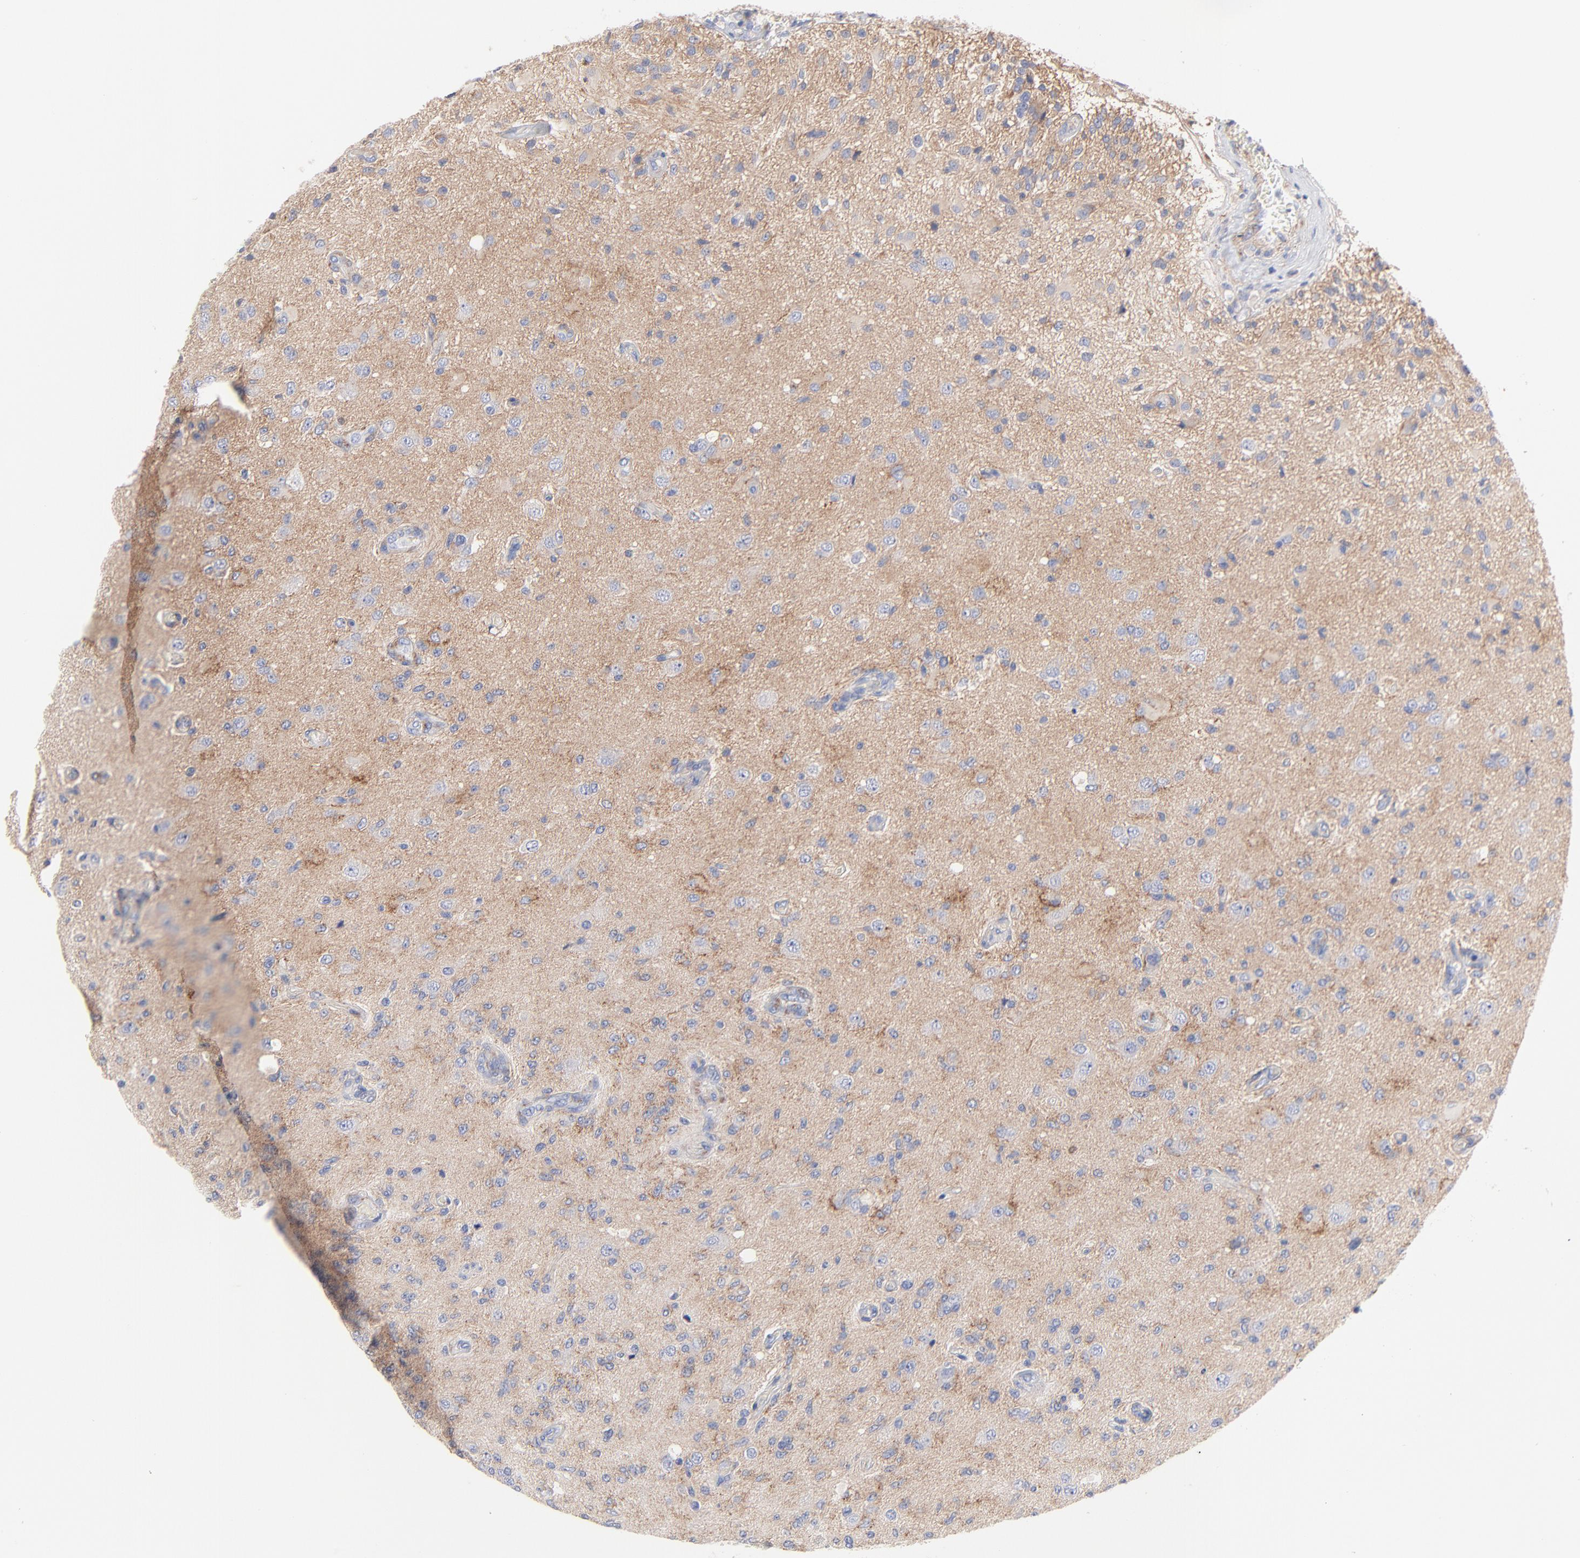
{"staining": {"intensity": "negative", "quantity": "none", "location": "none"}, "tissue": "glioma", "cell_type": "Tumor cells", "image_type": "cancer", "snomed": [{"axis": "morphology", "description": "Normal tissue, NOS"}, {"axis": "morphology", "description": "Glioma, malignant, High grade"}, {"axis": "topography", "description": "Cerebral cortex"}], "caption": "This micrograph is of glioma stained with immunohistochemistry to label a protein in brown with the nuclei are counter-stained blue. There is no staining in tumor cells. (DAB (3,3'-diaminobenzidine) immunohistochemistry, high magnification).", "gene": "SEPTIN6", "patient": {"sex": "male", "age": 77}}